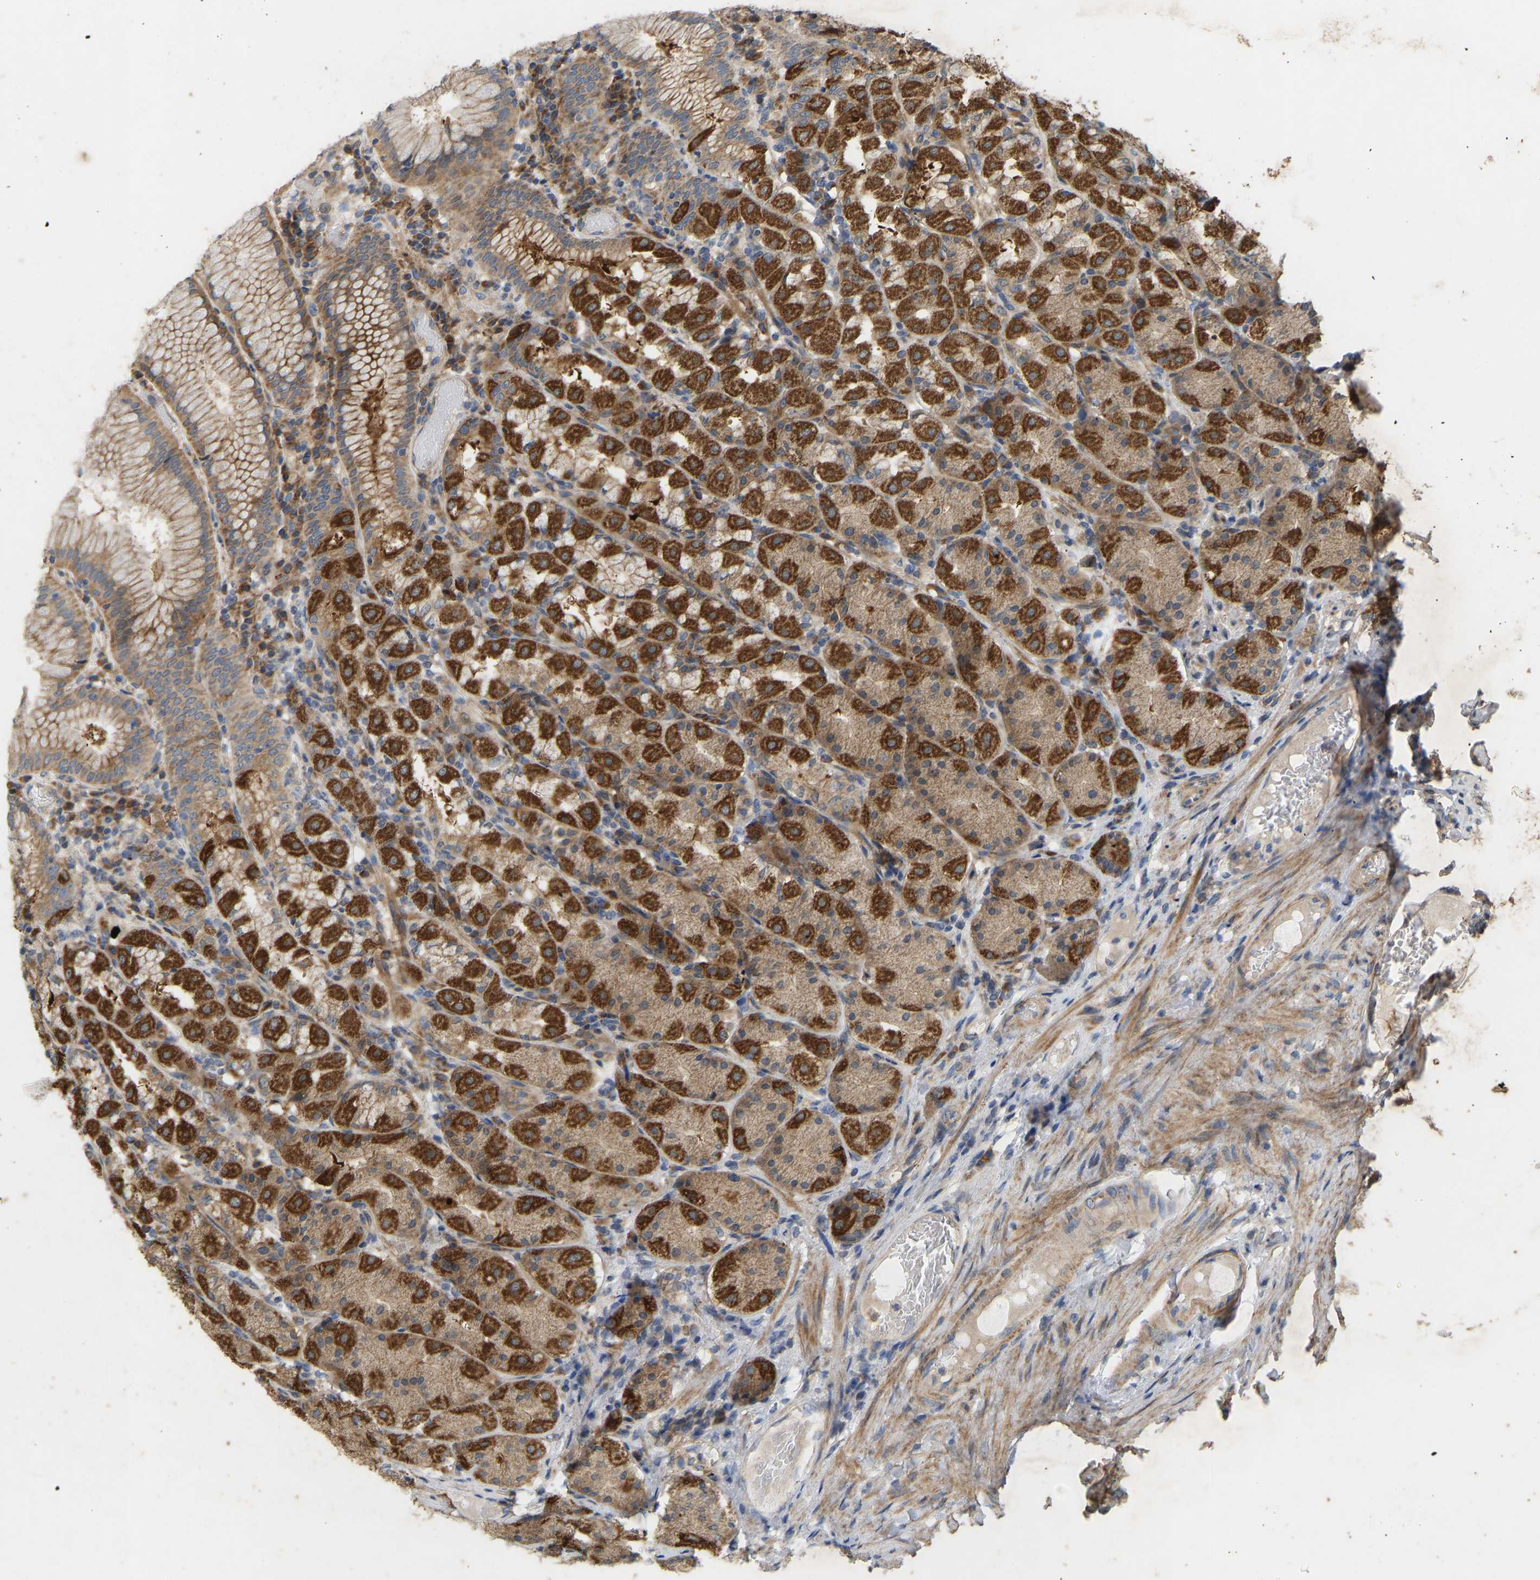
{"staining": {"intensity": "strong", "quantity": ">75%", "location": "cytoplasmic/membranous"}, "tissue": "stomach", "cell_type": "Glandular cells", "image_type": "normal", "snomed": [{"axis": "morphology", "description": "Normal tissue, NOS"}, {"axis": "topography", "description": "Stomach"}, {"axis": "topography", "description": "Stomach, lower"}], "caption": "Protein expression analysis of unremarkable human stomach reveals strong cytoplasmic/membranous staining in approximately >75% of glandular cells. (Stains: DAB (3,3'-diaminobenzidine) in brown, nuclei in blue, Microscopy: brightfield microscopy at high magnification).", "gene": "HACD2", "patient": {"sex": "female", "age": 56}}